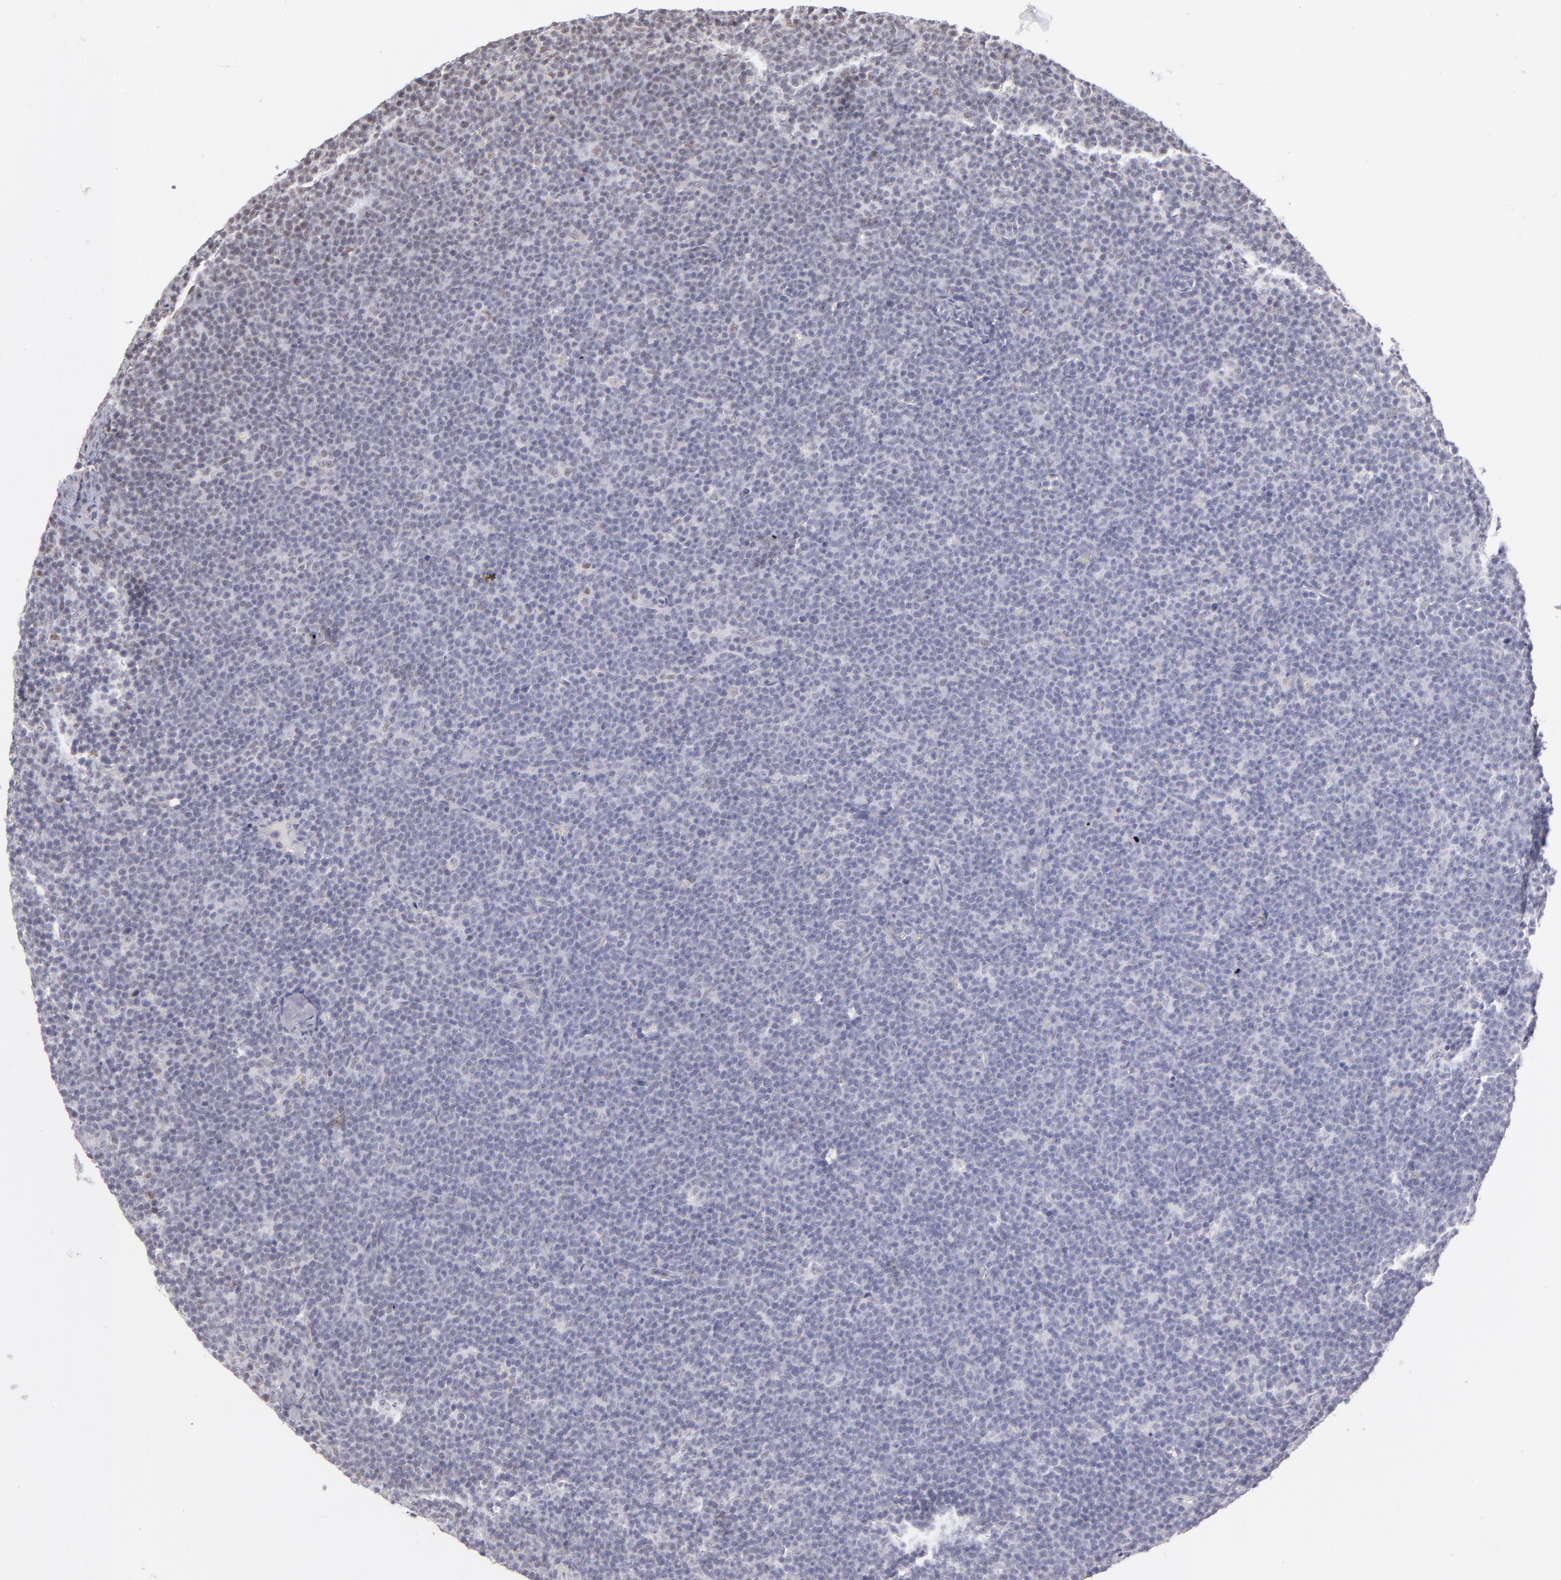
{"staining": {"intensity": "weak", "quantity": "25%-75%", "location": "nuclear"}, "tissue": "lymphoma", "cell_type": "Tumor cells", "image_type": "cancer", "snomed": [{"axis": "morphology", "description": "Malignant lymphoma, non-Hodgkin's type, High grade"}, {"axis": "topography", "description": "Lymph node"}], "caption": "Lymphoma was stained to show a protein in brown. There is low levels of weak nuclear expression in approximately 25%-75% of tumor cells.", "gene": "NCOR2", "patient": {"sex": "female", "age": 58}}